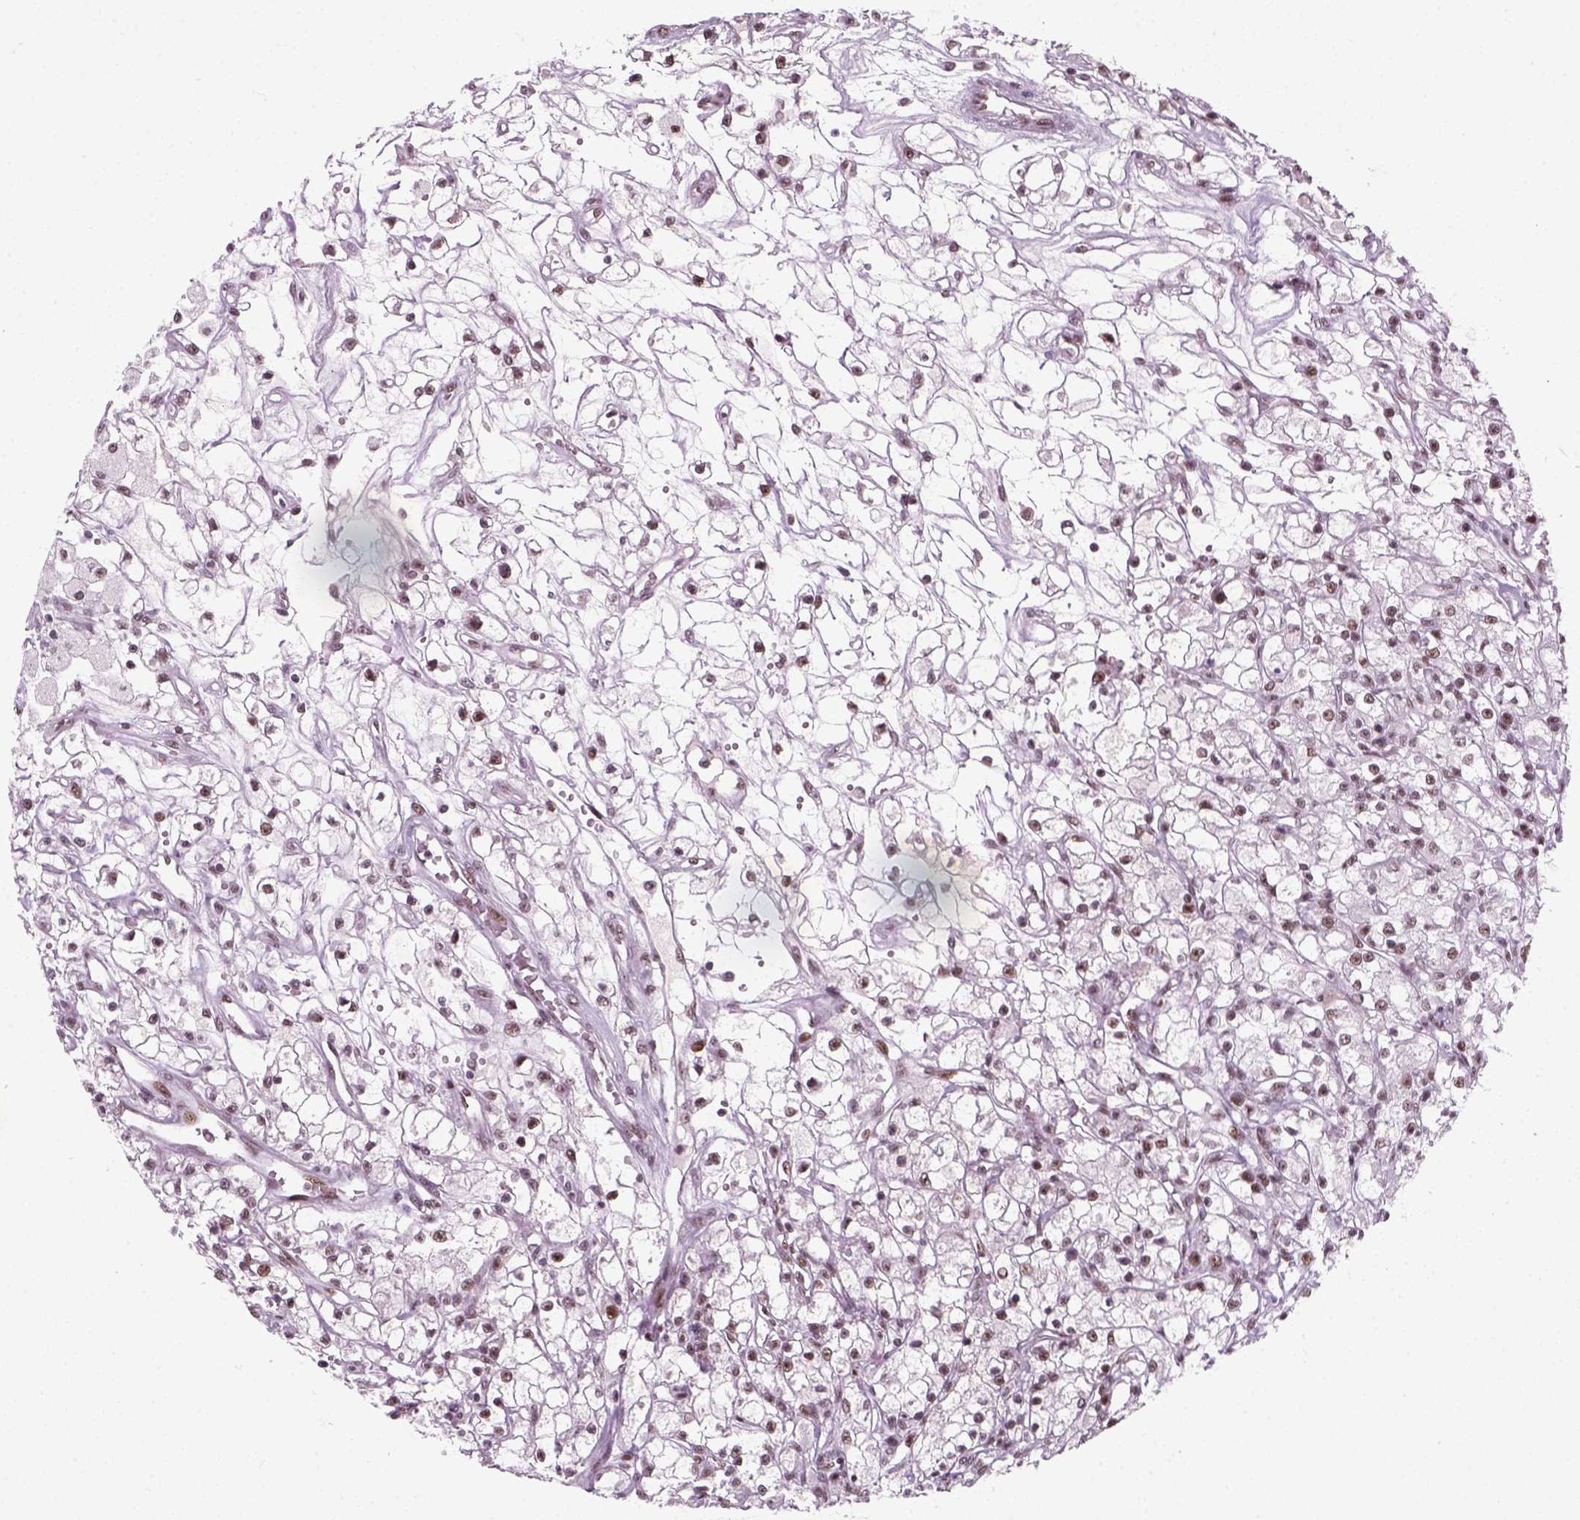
{"staining": {"intensity": "moderate", "quantity": "<25%", "location": "nuclear"}, "tissue": "renal cancer", "cell_type": "Tumor cells", "image_type": "cancer", "snomed": [{"axis": "morphology", "description": "Adenocarcinoma, NOS"}, {"axis": "topography", "description": "Kidney"}], "caption": "The image exhibits staining of renal cancer, revealing moderate nuclear protein expression (brown color) within tumor cells.", "gene": "GTF2F1", "patient": {"sex": "female", "age": 59}}